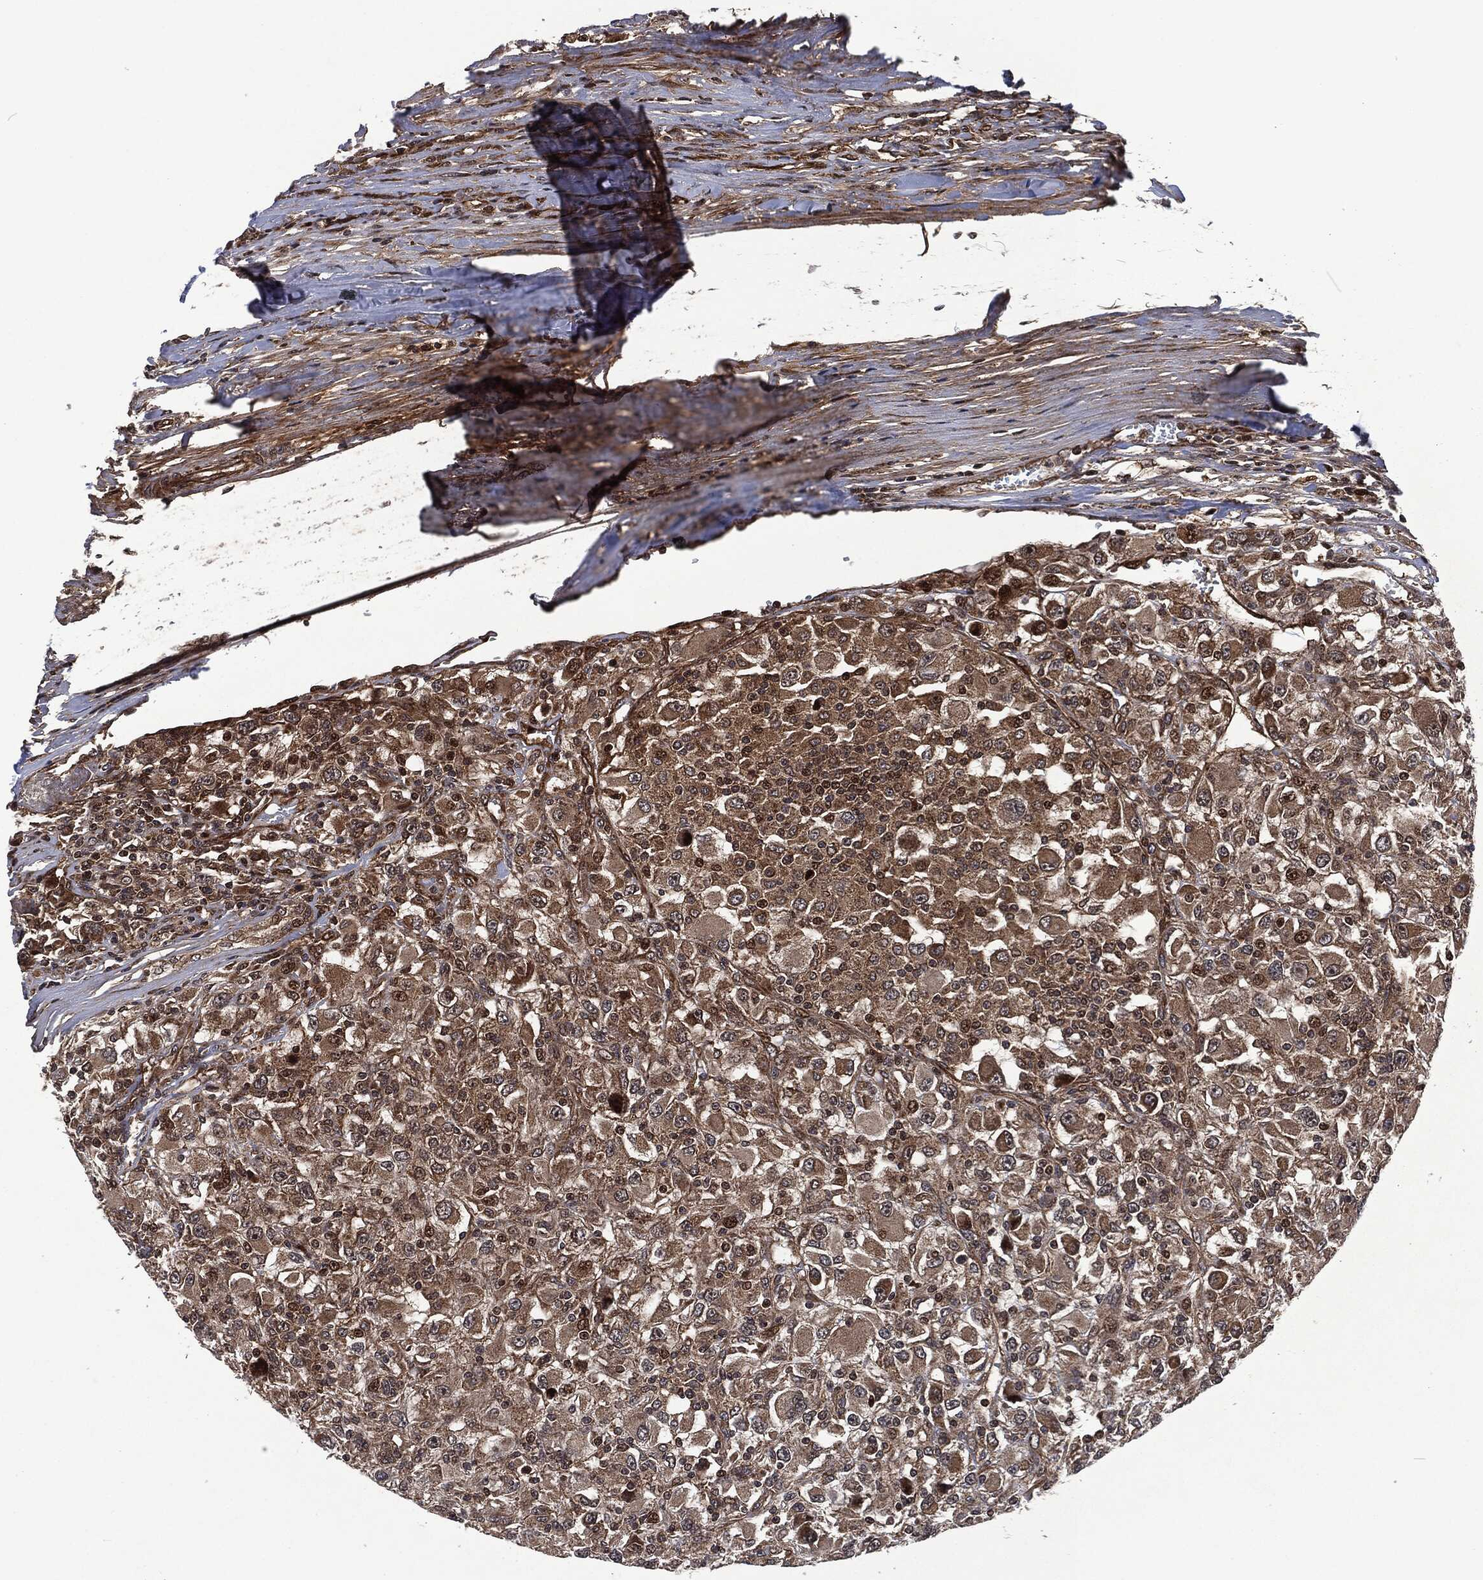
{"staining": {"intensity": "moderate", "quantity": ">75%", "location": "cytoplasmic/membranous"}, "tissue": "renal cancer", "cell_type": "Tumor cells", "image_type": "cancer", "snomed": [{"axis": "morphology", "description": "Adenocarcinoma, NOS"}, {"axis": "topography", "description": "Kidney"}], "caption": "Tumor cells reveal moderate cytoplasmic/membranous expression in approximately >75% of cells in renal cancer (adenocarcinoma).", "gene": "CMPK2", "patient": {"sex": "female", "age": 67}}